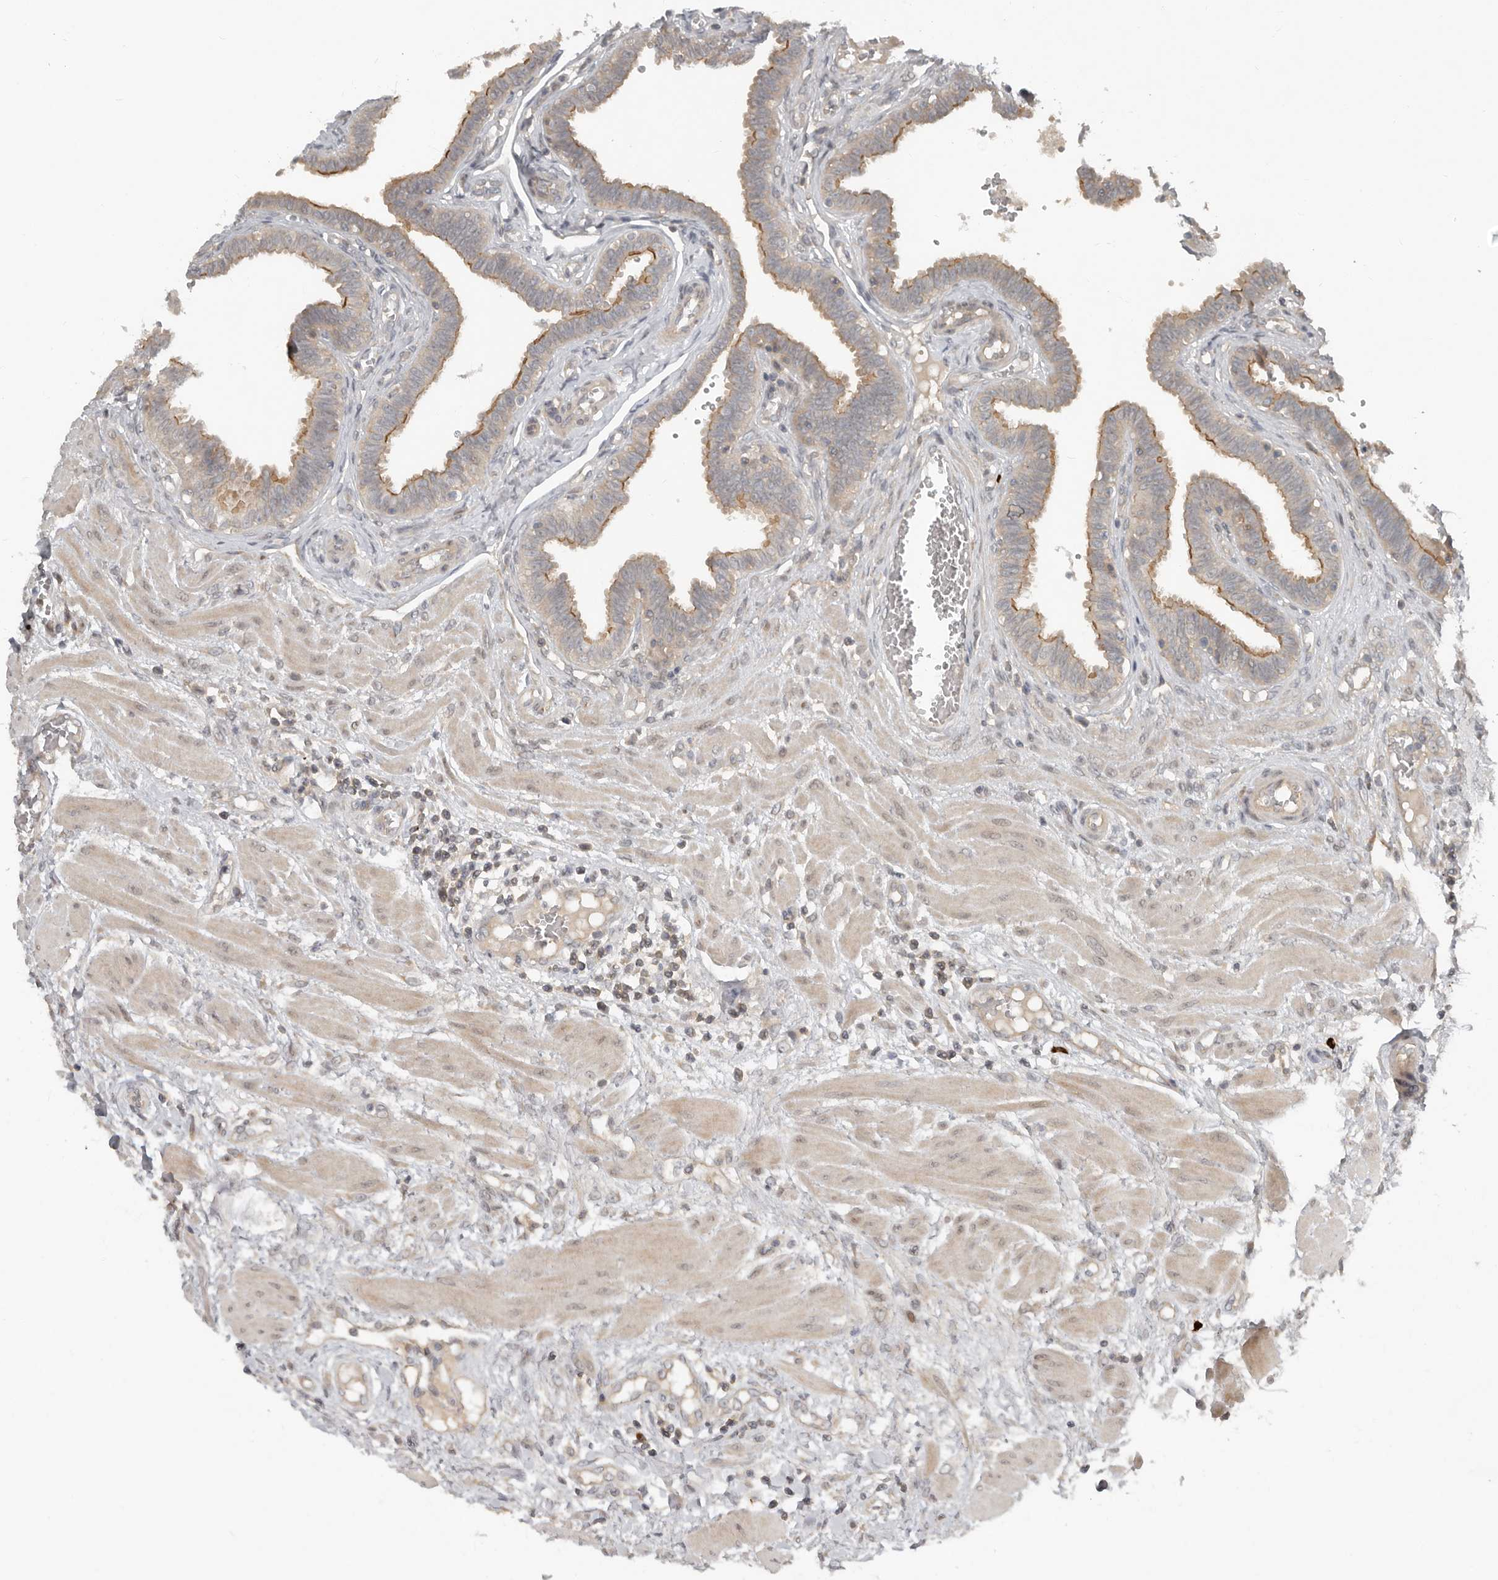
{"staining": {"intensity": "moderate", "quantity": "<25%", "location": "cytoplasmic/membranous"}, "tissue": "fallopian tube", "cell_type": "Glandular cells", "image_type": "normal", "snomed": [{"axis": "morphology", "description": "Normal tissue, NOS"}, {"axis": "topography", "description": "Fallopian tube"}], "caption": "A micrograph of human fallopian tube stained for a protein displays moderate cytoplasmic/membranous brown staining in glandular cells. (DAB IHC with brightfield microscopy, high magnification).", "gene": "TEAD3", "patient": {"sex": "female", "age": 32}}